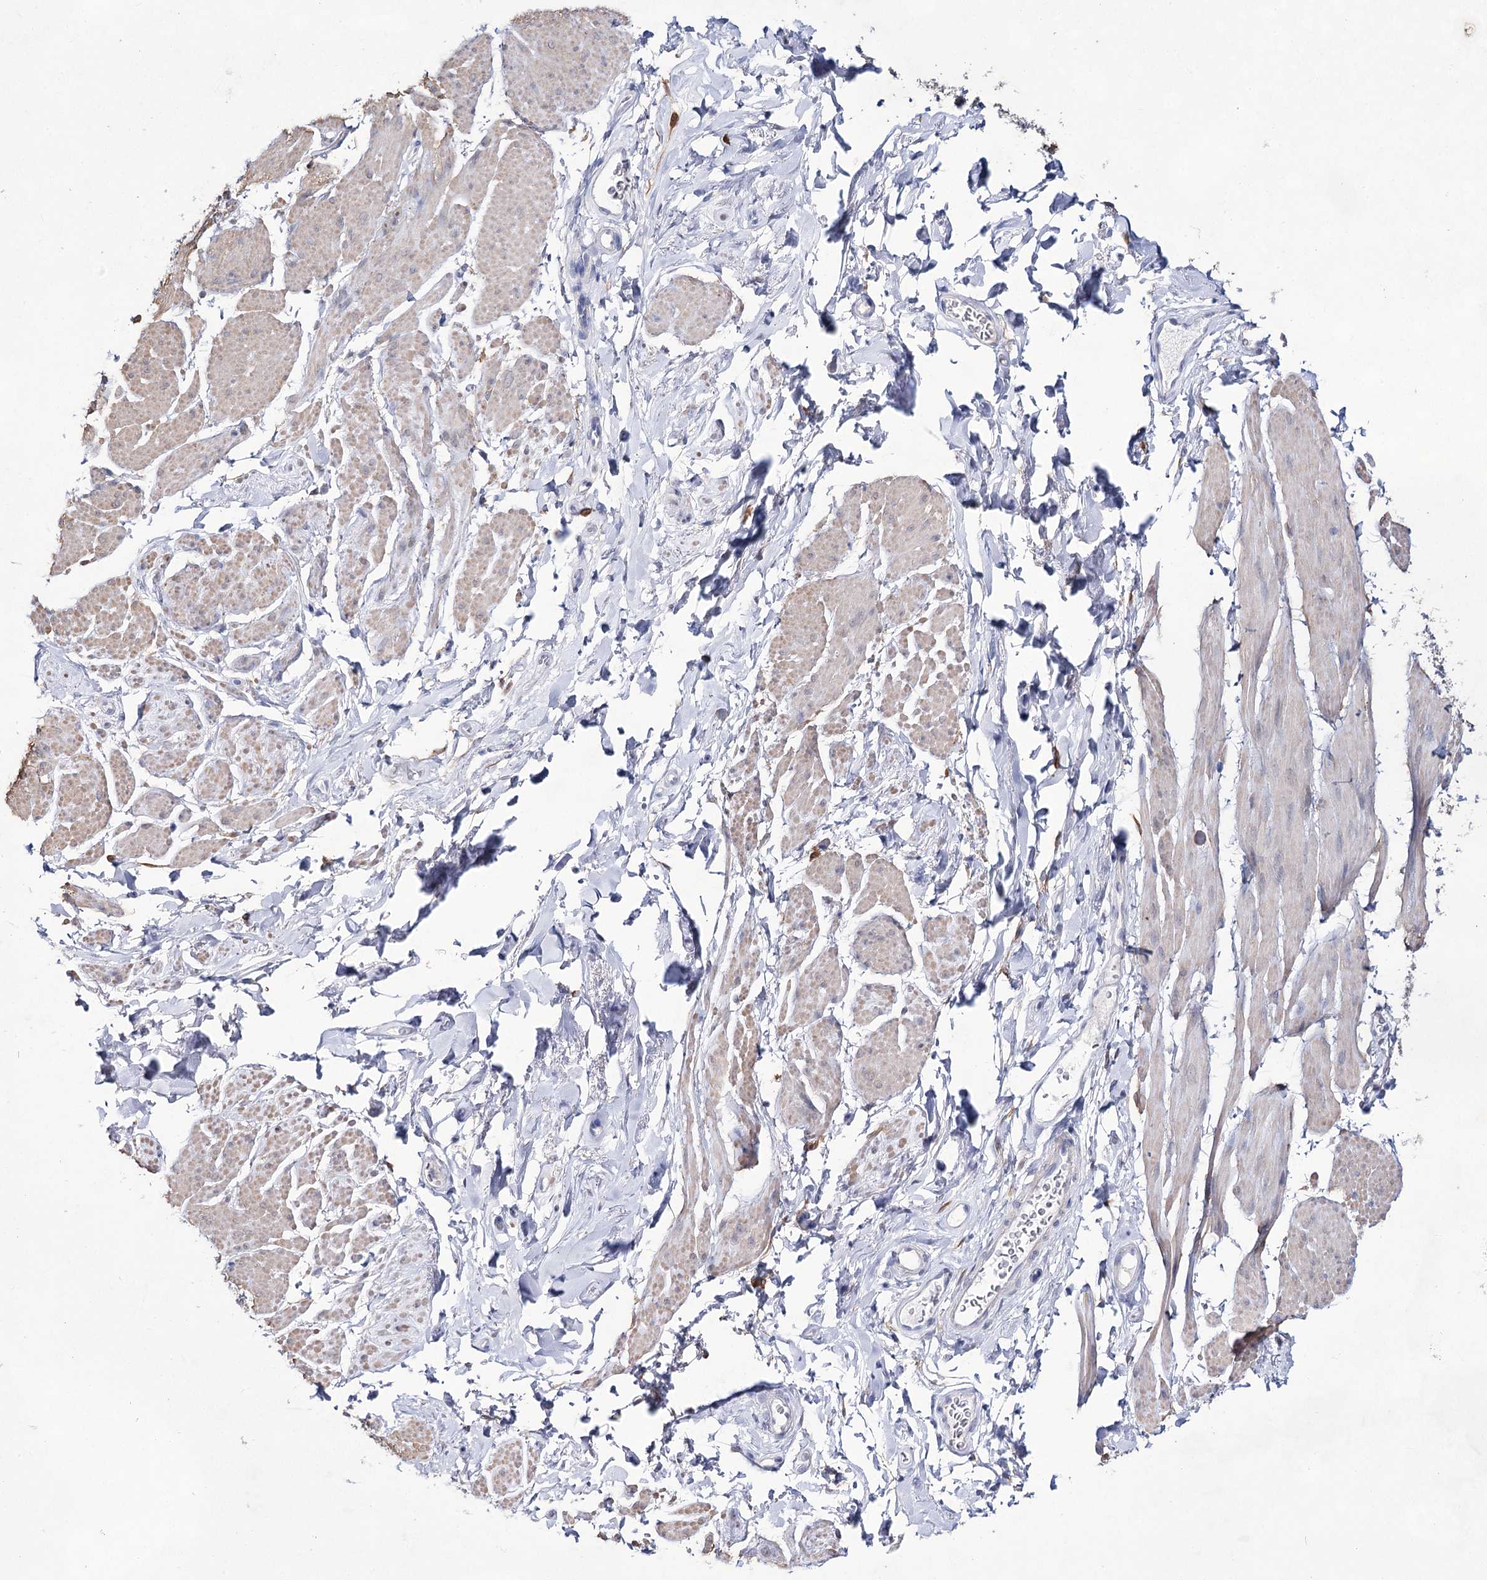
{"staining": {"intensity": "weak", "quantity": "<25%", "location": "cytoplasmic/membranous,nuclear"}, "tissue": "smooth muscle", "cell_type": "Smooth muscle cells", "image_type": "normal", "snomed": [{"axis": "morphology", "description": "Normal tissue, NOS"}, {"axis": "topography", "description": "Smooth muscle"}, {"axis": "topography", "description": "Peripheral nerve tissue"}], "caption": "Smooth muscle cells are negative for brown protein staining in benign smooth muscle. Nuclei are stained in blue.", "gene": "UGDH", "patient": {"sex": "male", "age": 69}}